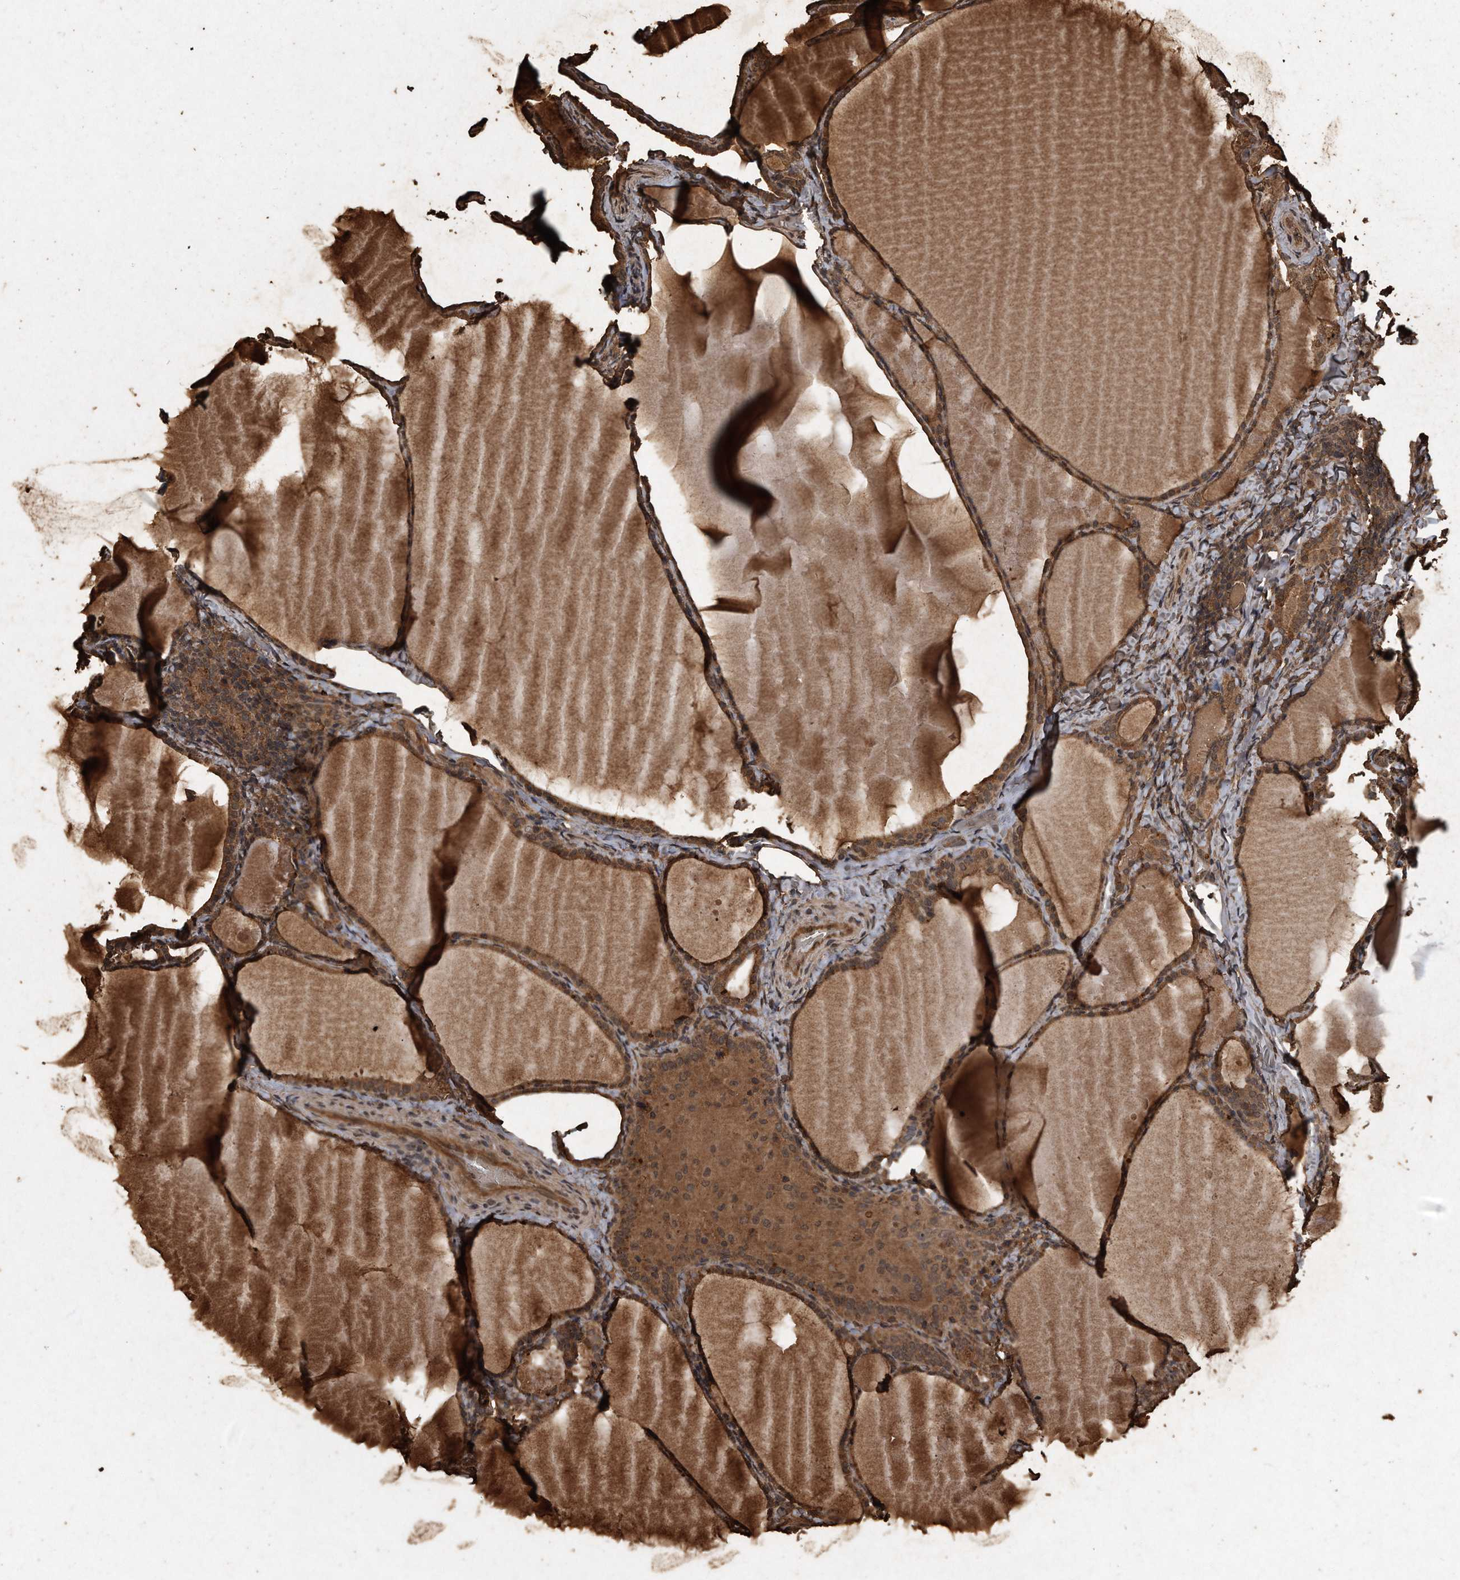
{"staining": {"intensity": "moderate", "quantity": ">75%", "location": "cytoplasmic/membranous"}, "tissue": "thyroid cancer", "cell_type": "Tumor cells", "image_type": "cancer", "snomed": [{"axis": "morphology", "description": "Papillary adenocarcinoma, NOS"}, {"axis": "topography", "description": "Thyroid gland"}], "caption": "Immunohistochemistry (IHC) micrograph of neoplastic tissue: human papillary adenocarcinoma (thyroid) stained using immunohistochemistry (IHC) exhibits medium levels of moderate protein expression localized specifically in the cytoplasmic/membranous of tumor cells, appearing as a cytoplasmic/membranous brown color.", "gene": "CFLAR", "patient": {"sex": "female", "age": 42}}